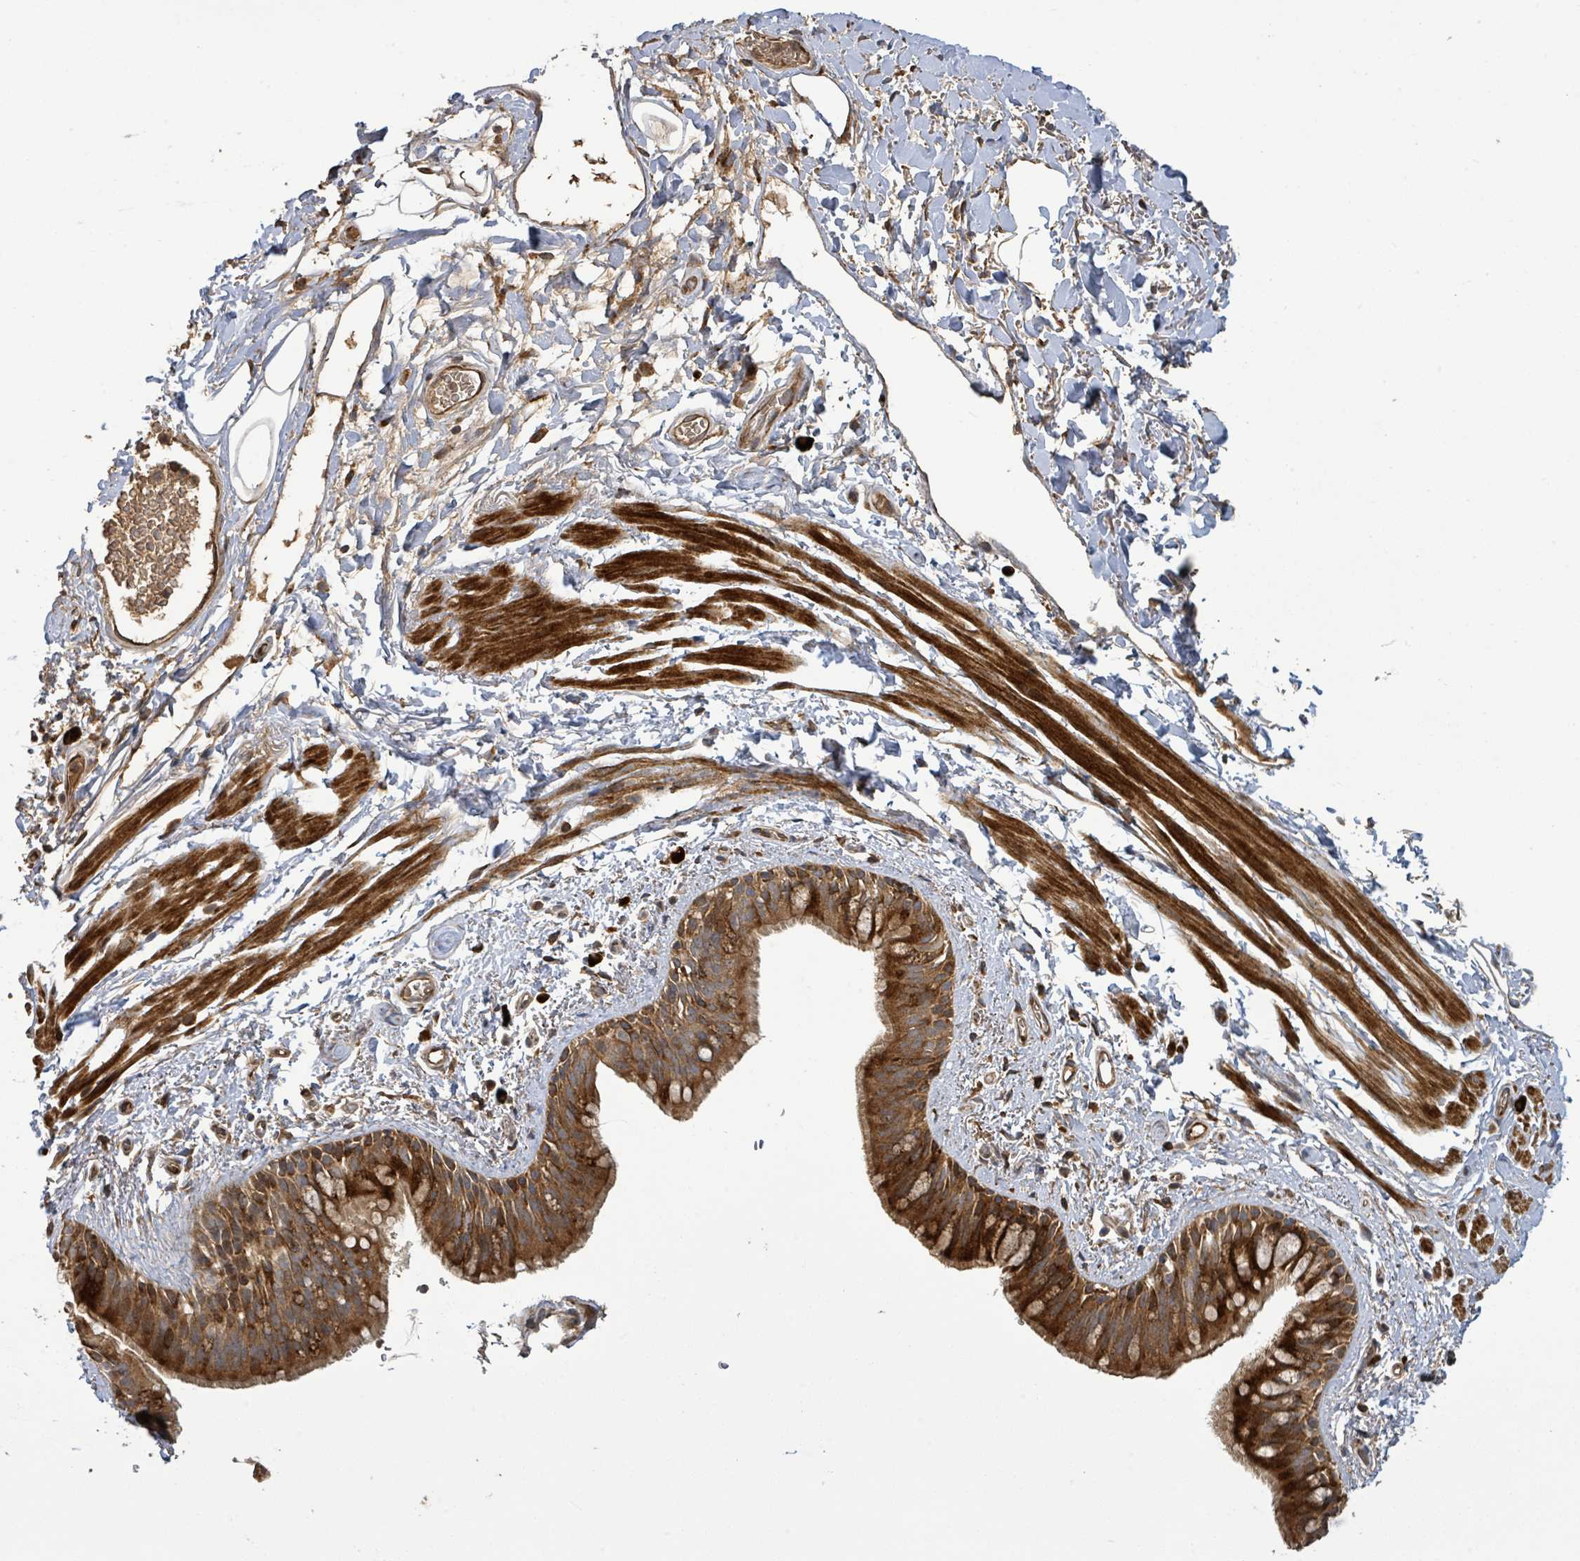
{"staining": {"intensity": "strong", "quantity": ">75%", "location": "cytoplasmic/membranous"}, "tissue": "bronchus", "cell_type": "Respiratory epithelial cells", "image_type": "normal", "snomed": [{"axis": "morphology", "description": "Normal tissue, NOS"}, {"axis": "morphology", "description": "Squamous cell carcinoma, NOS"}, {"axis": "topography", "description": "Bronchus"}, {"axis": "topography", "description": "Lung"}], "caption": "Strong cytoplasmic/membranous protein expression is seen in about >75% of respiratory epithelial cells in bronchus. Nuclei are stained in blue.", "gene": "STARD4", "patient": {"sex": "female", "age": 70}}